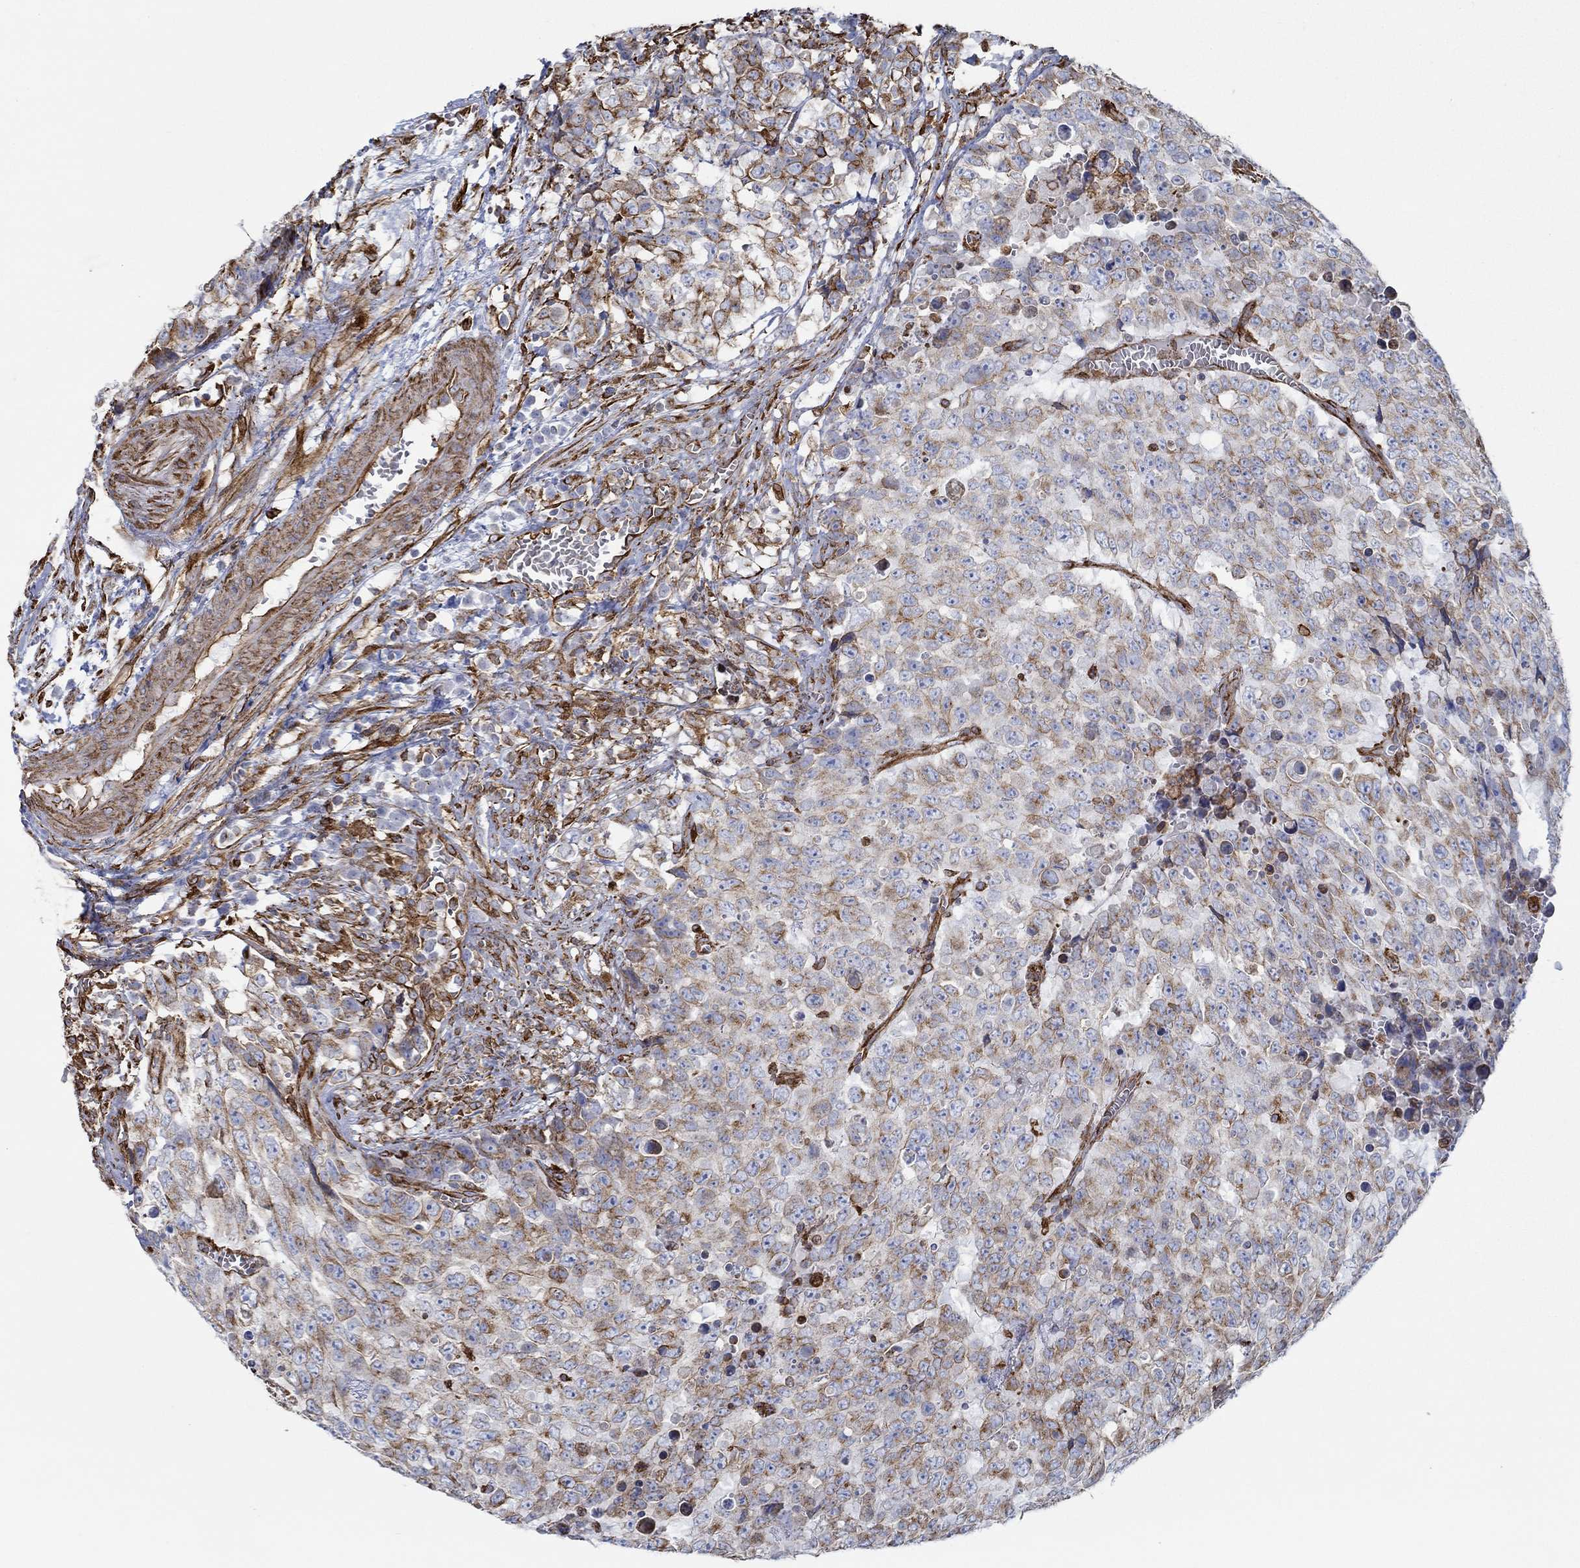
{"staining": {"intensity": "weak", "quantity": "25%-75%", "location": "cytoplasmic/membranous"}, "tissue": "testis cancer", "cell_type": "Tumor cells", "image_type": "cancer", "snomed": [{"axis": "morphology", "description": "Carcinoma, Embryonal, NOS"}, {"axis": "topography", "description": "Testis"}], "caption": "Immunohistochemistry histopathology image of human embryonal carcinoma (testis) stained for a protein (brown), which demonstrates low levels of weak cytoplasmic/membranous staining in approximately 25%-75% of tumor cells.", "gene": "STC2", "patient": {"sex": "male", "age": 23}}